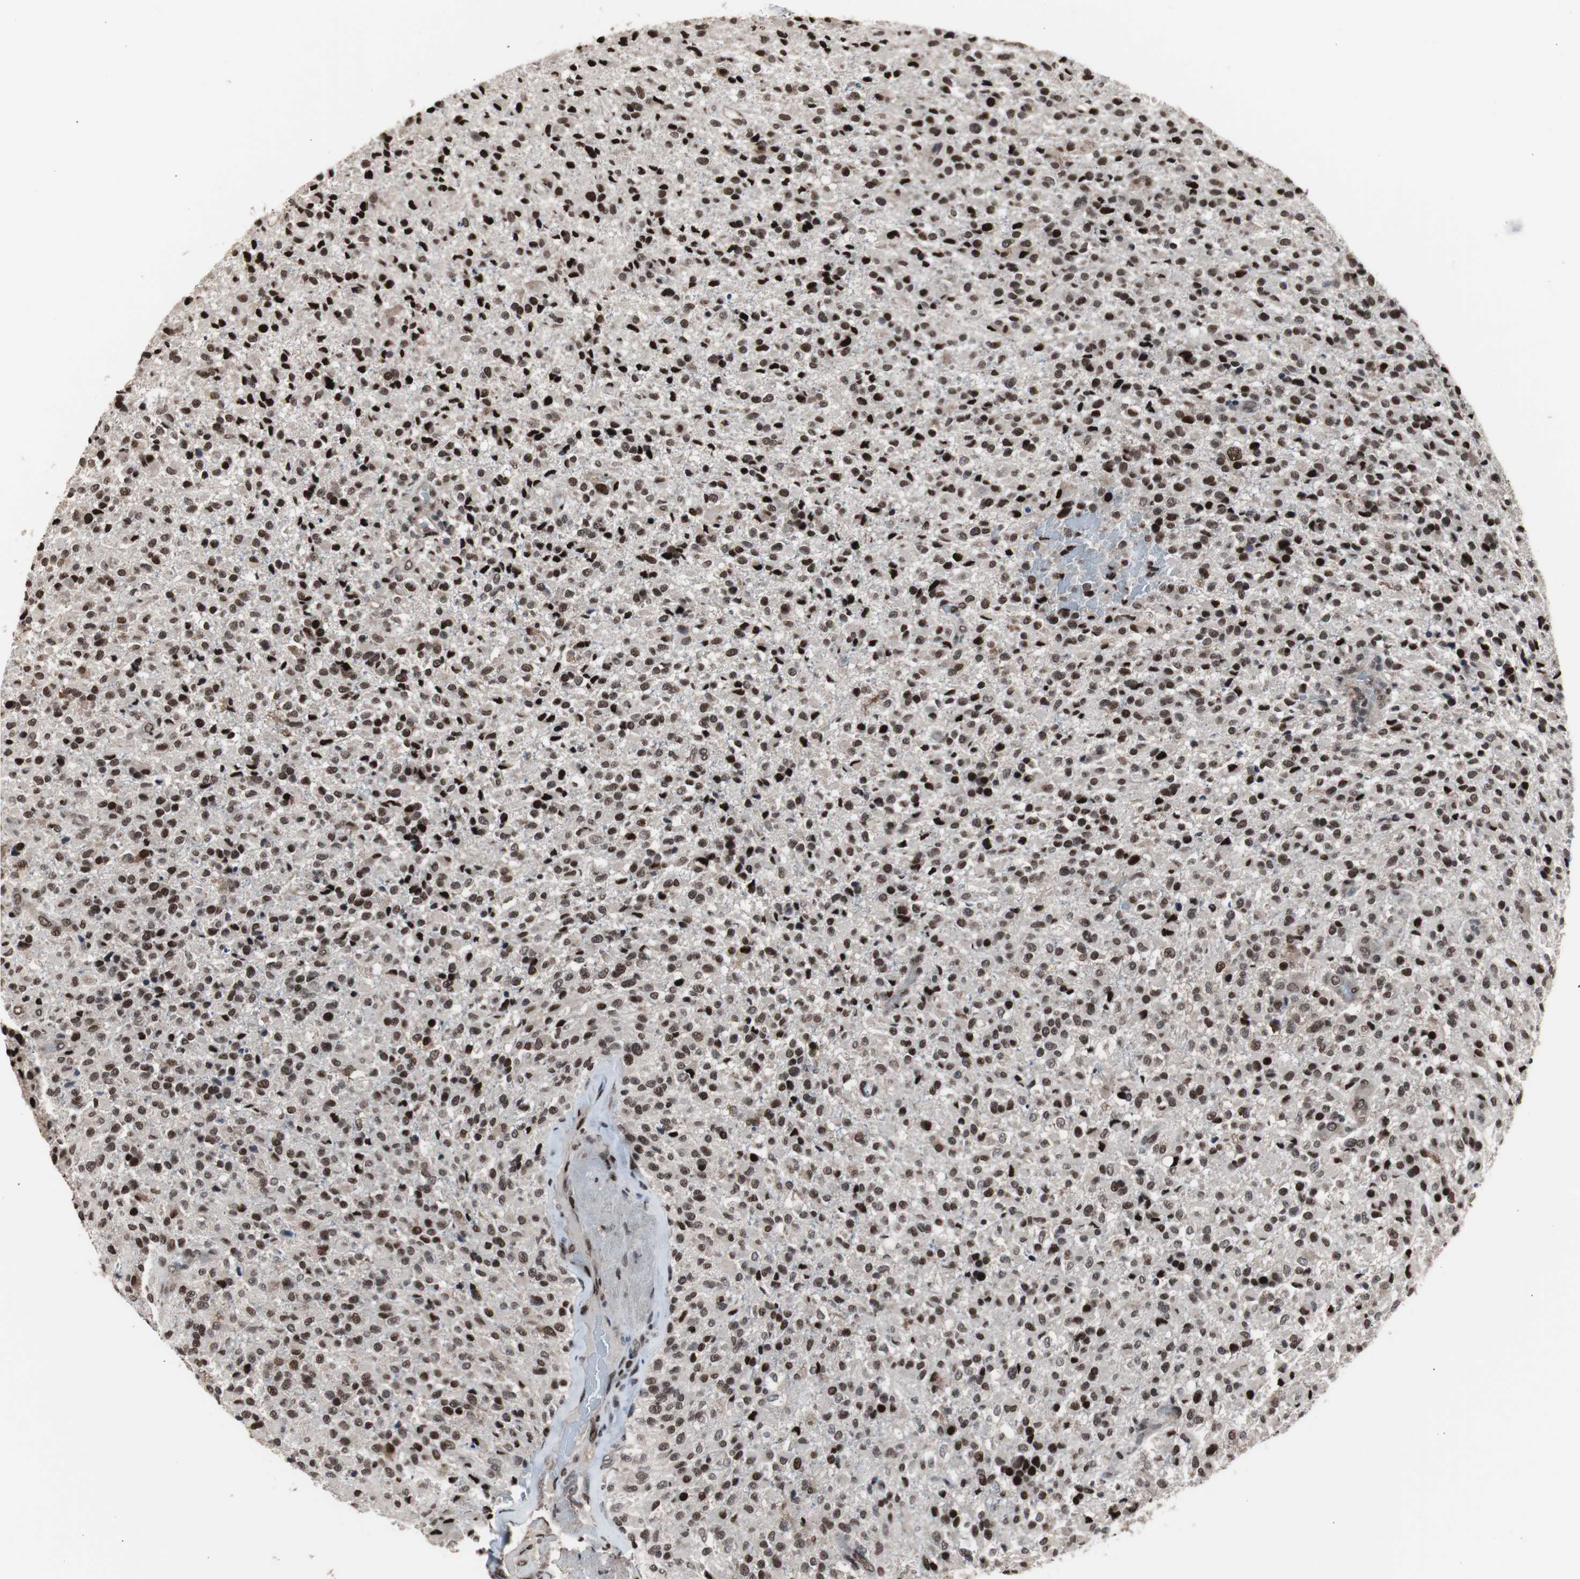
{"staining": {"intensity": "strong", "quantity": ">75%", "location": "nuclear"}, "tissue": "glioma", "cell_type": "Tumor cells", "image_type": "cancer", "snomed": [{"axis": "morphology", "description": "Glioma, malignant, High grade"}, {"axis": "topography", "description": "Brain"}], "caption": "A micrograph of glioma stained for a protein displays strong nuclear brown staining in tumor cells.", "gene": "POGZ", "patient": {"sex": "male", "age": 71}}